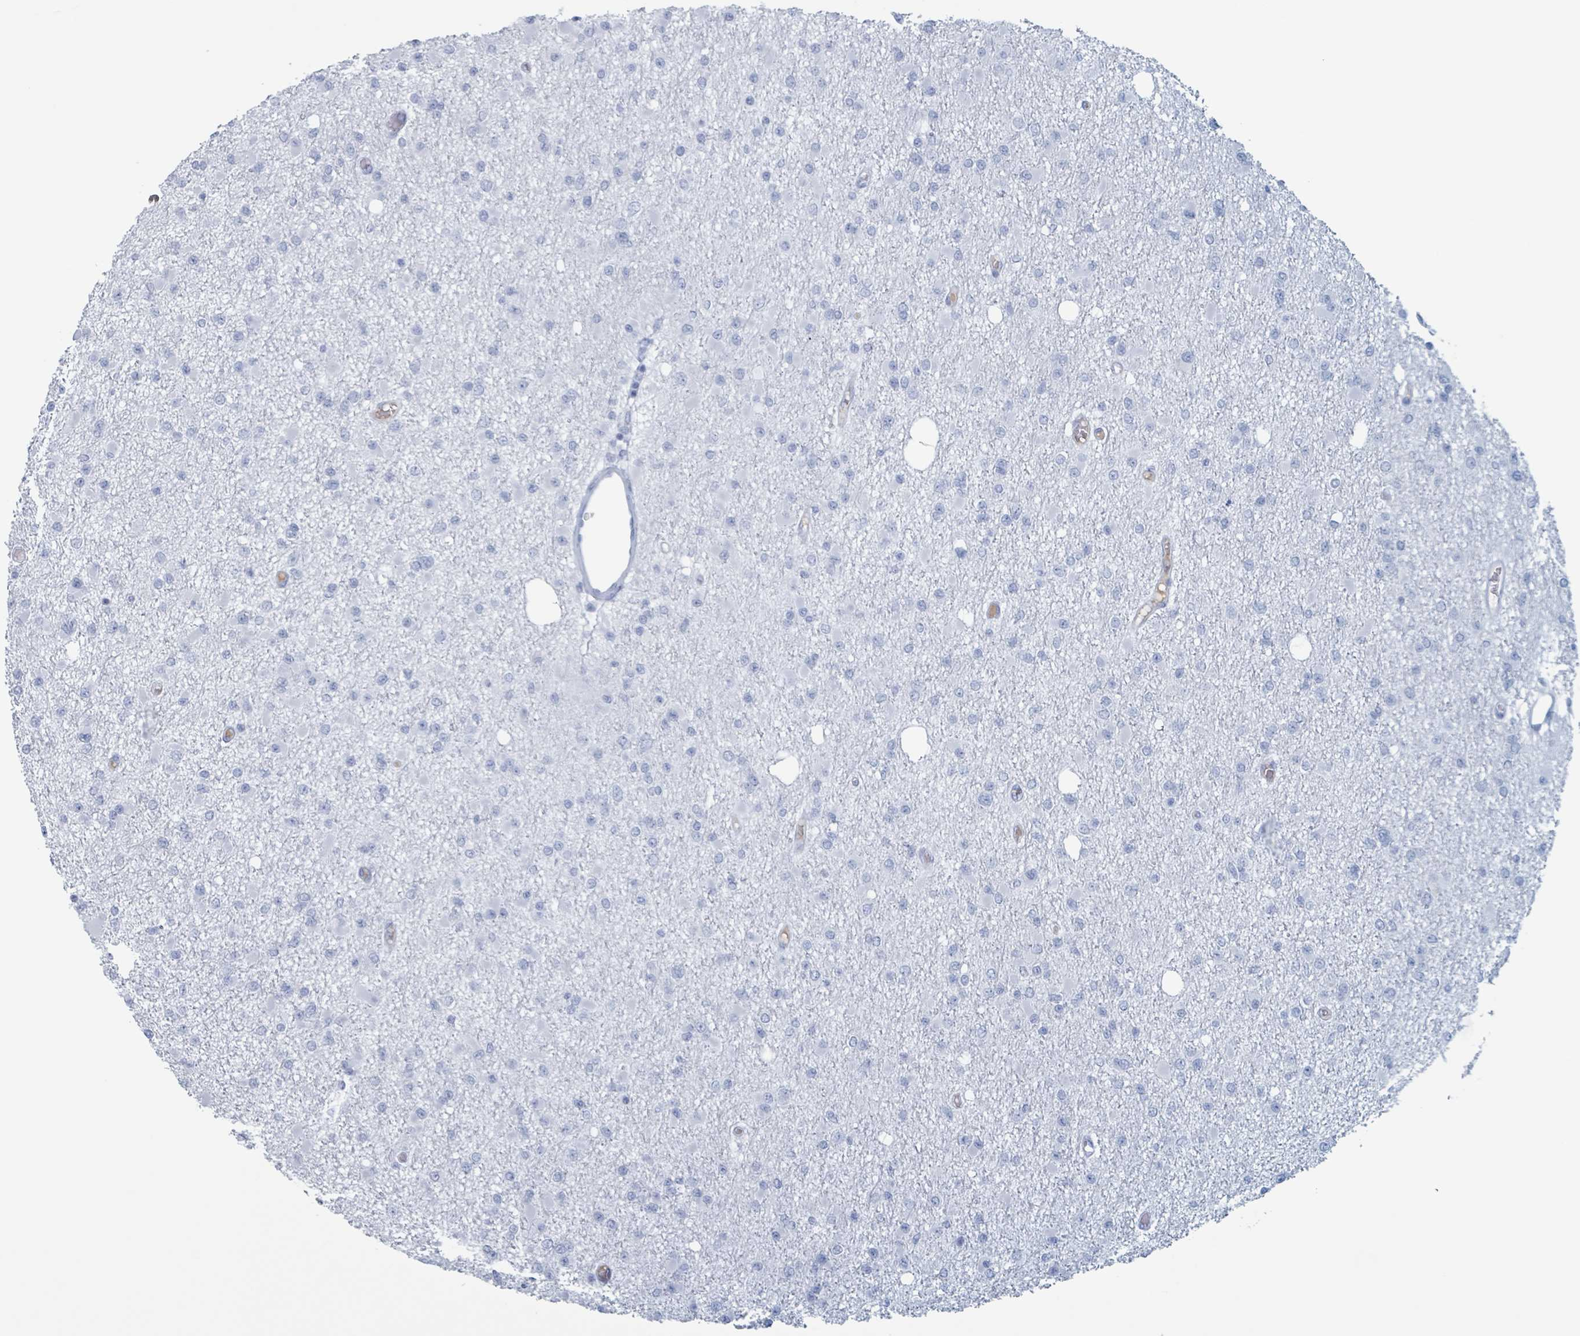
{"staining": {"intensity": "negative", "quantity": "none", "location": "none"}, "tissue": "glioma", "cell_type": "Tumor cells", "image_type": "cancer", "snomed": [{"axis": "morphology", "description": "Glioma, malignant, Low grade"}, {"axis": "topography", "description": "Brain"}], "caption": "Human malignant low-grade glioma stained for a protein using IHC demonstrates no staining in tumor cells.", "gene": "KLK4", "patient": {"sex": "female", "age": 22}}